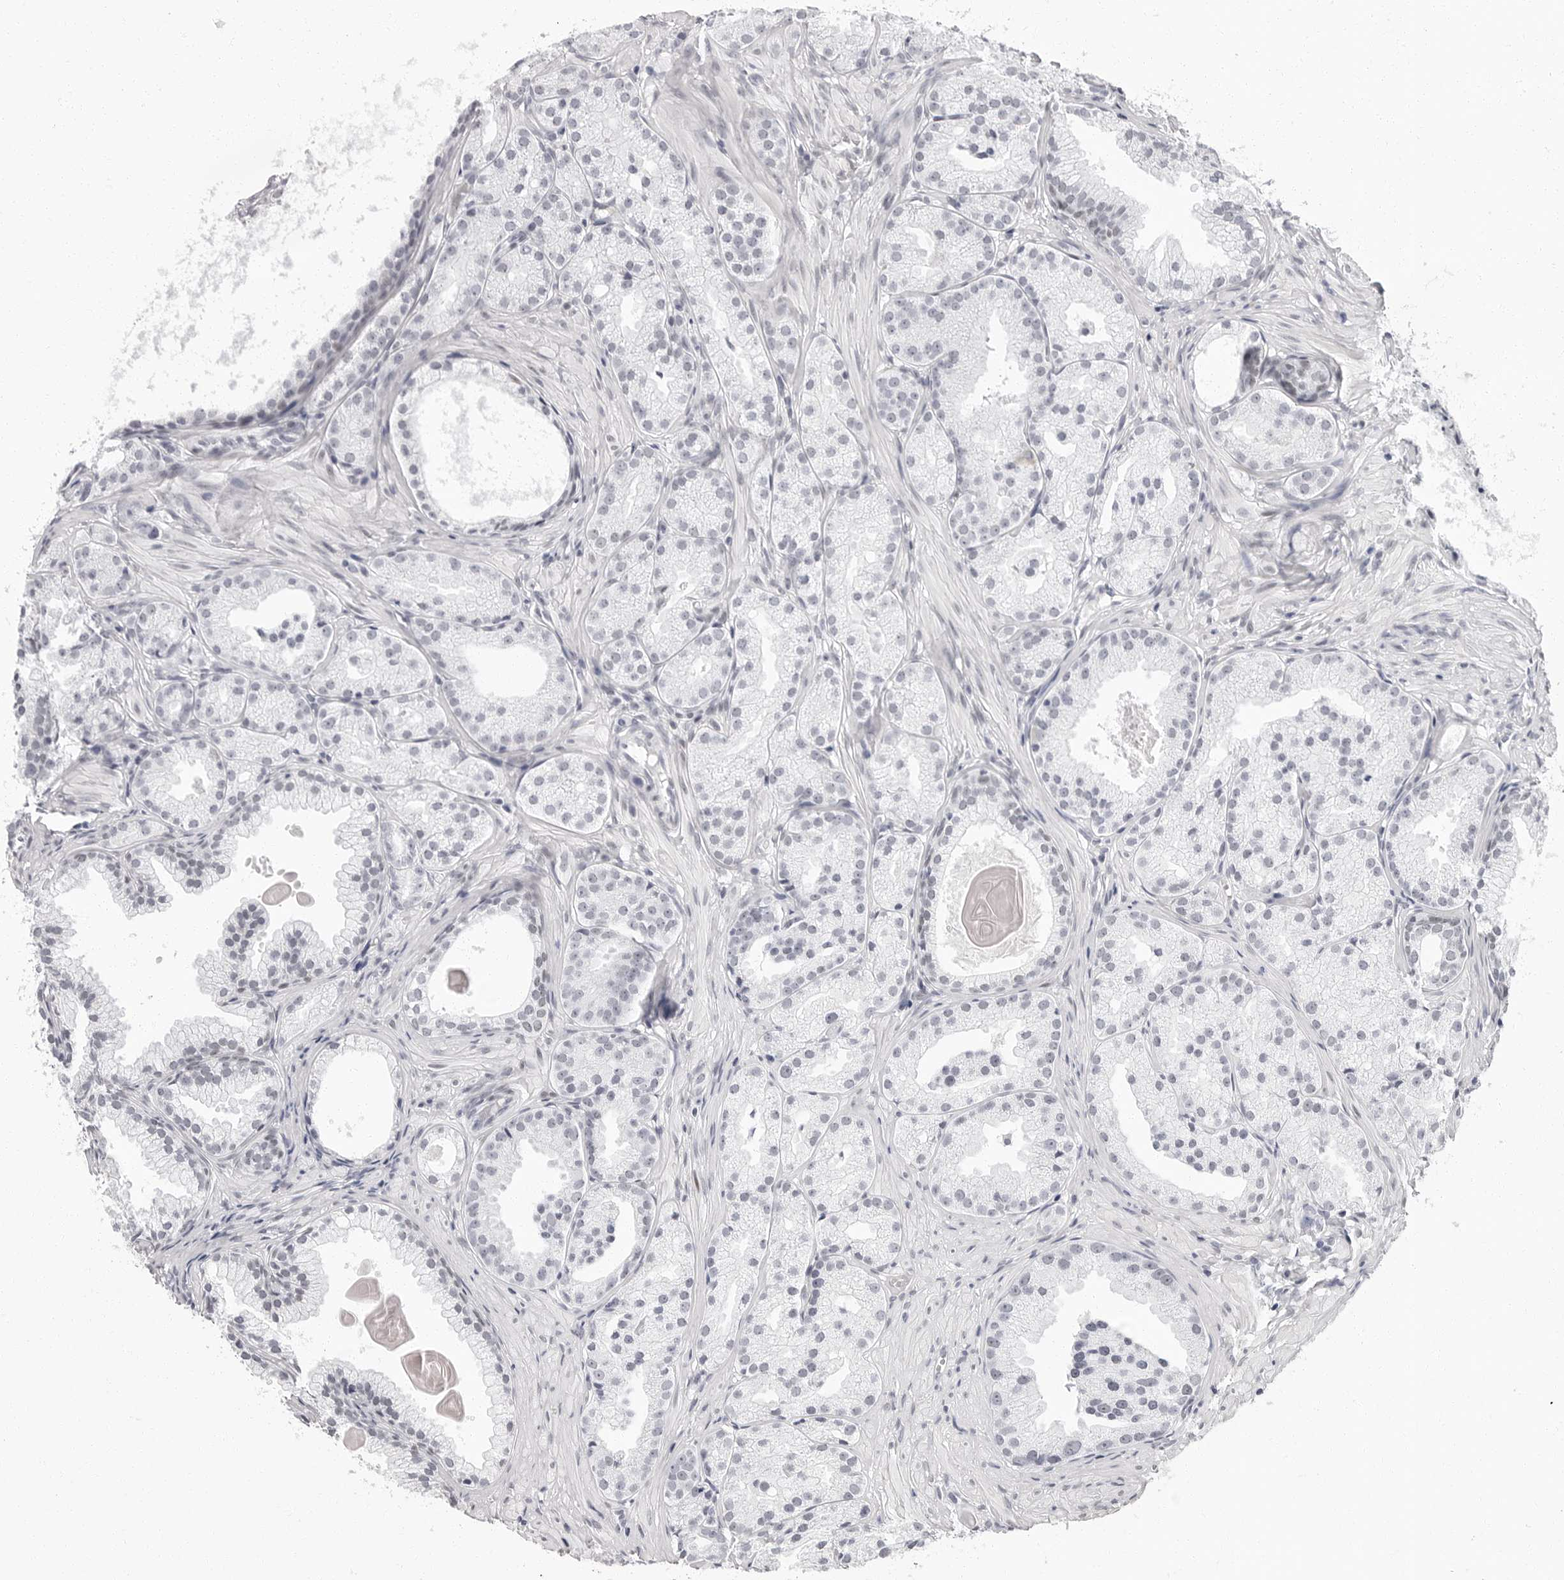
{"staining": {"intensity": "negative", "quantity": "none", "location": "none"}, "tissue": "prostate cancer", "cell_type": "Tumor cells", "image_type": "cancer", "snomed": [{"axis": "morphology", "description": "Adenocarcinoma, Low grade"}, {"axis": "topography", "description": "Prostate"}], "caption": "Tumor cells show no significant protein staining in adenocarcinoma (low-grade) (prostate). (DAB (3,3'-diaminobenzidine) immunohistochemistry (IHC) with hematoxylin counter stain).", "gene": "VEZF1", "patient": {"sex": "male", "age": 88}}